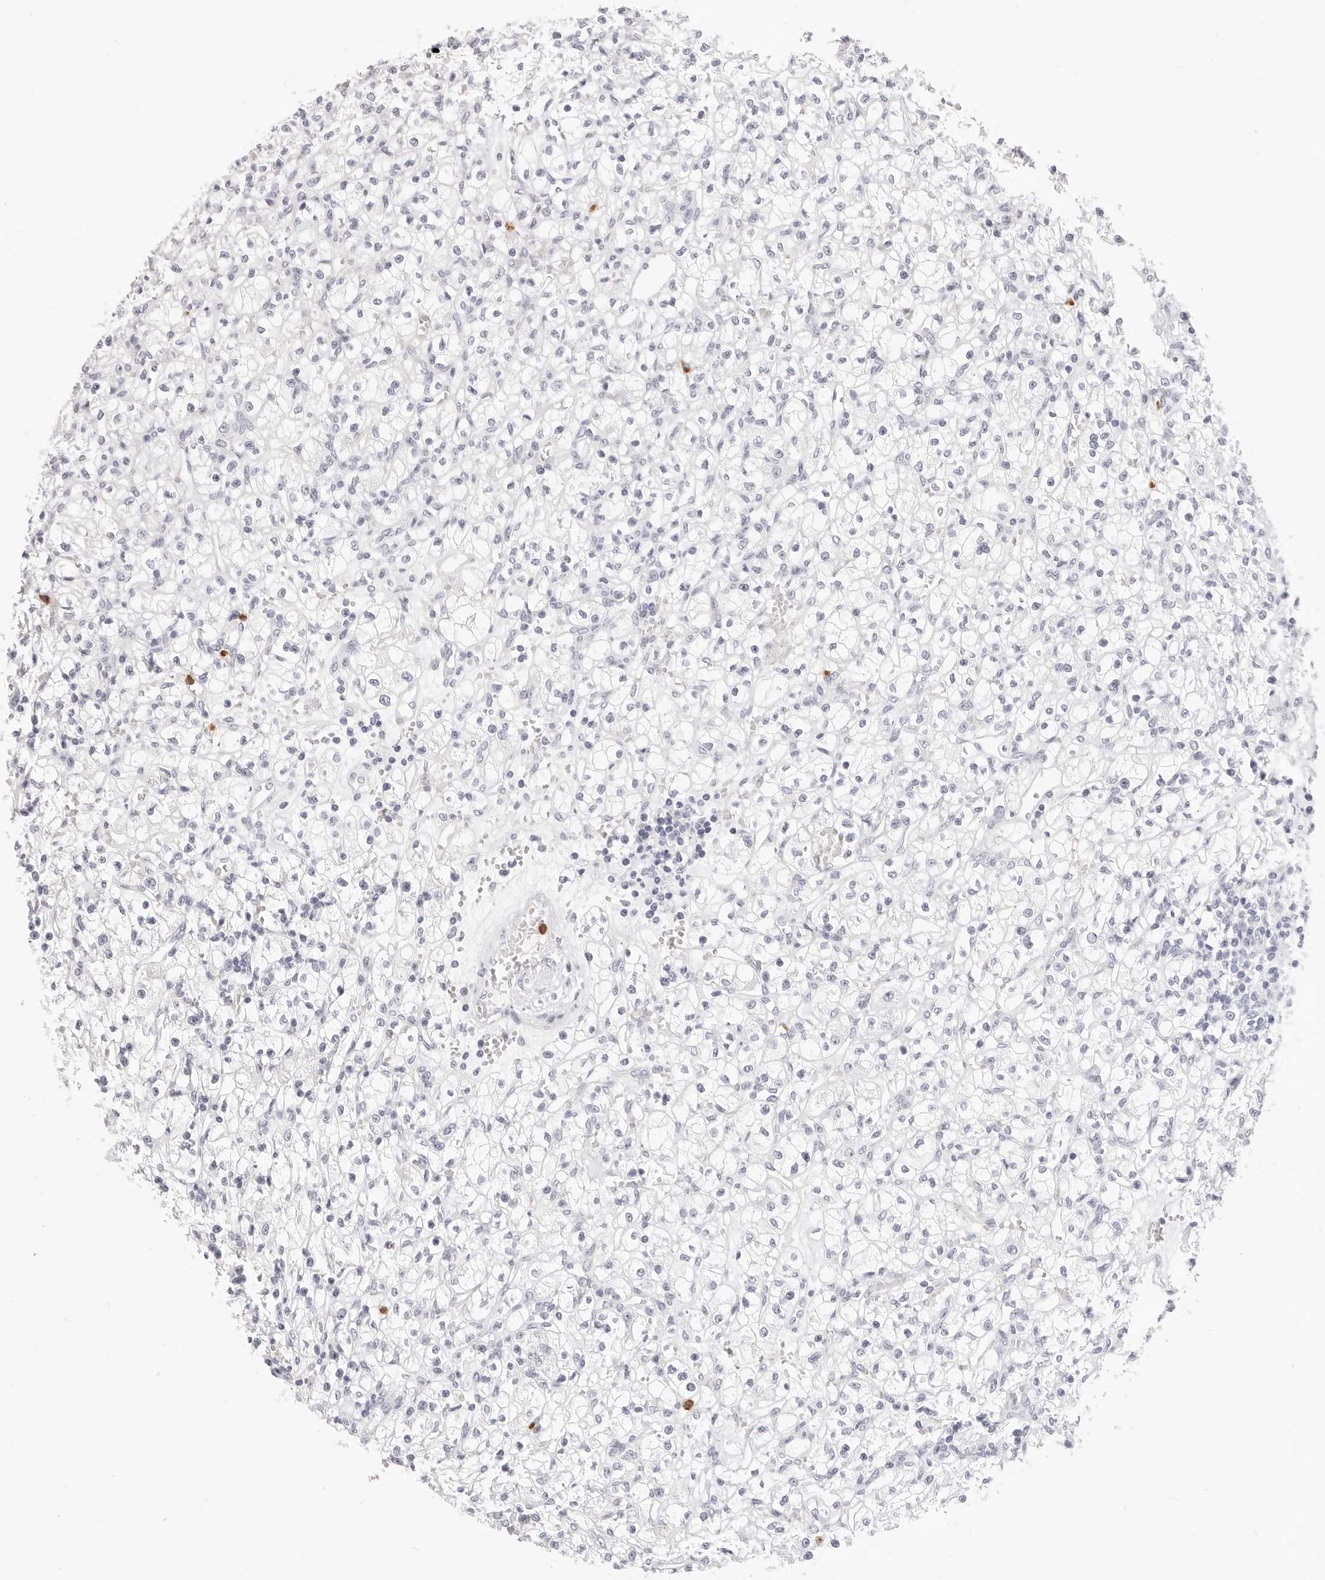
{"staining": {"intensity": "negative", "quantity": "none", "location": "none"}, "tissue": "renal cancer", "cell_type": "Tumor cells", "image_type": "cancer", "snomed": [{"axis": "morphology", "description": "Adenocarcinoma, NOS"}, {"axis": "topography", "description": "Kidney"}], "caption": "Immunohistochemistry (IHC) image of human renal adenocarcinoma stained for a protein (brown), which displays no positivity in tumor cells. The staining was performed using DAB (3,3'-diaminobenzidine) to visualize the protein expression in brown, while the nuclei were stained in blue with hematoxylin (Magnification: 20x).", "gene": "CAMP", "patient": {"sex": "female", "age": 59}}